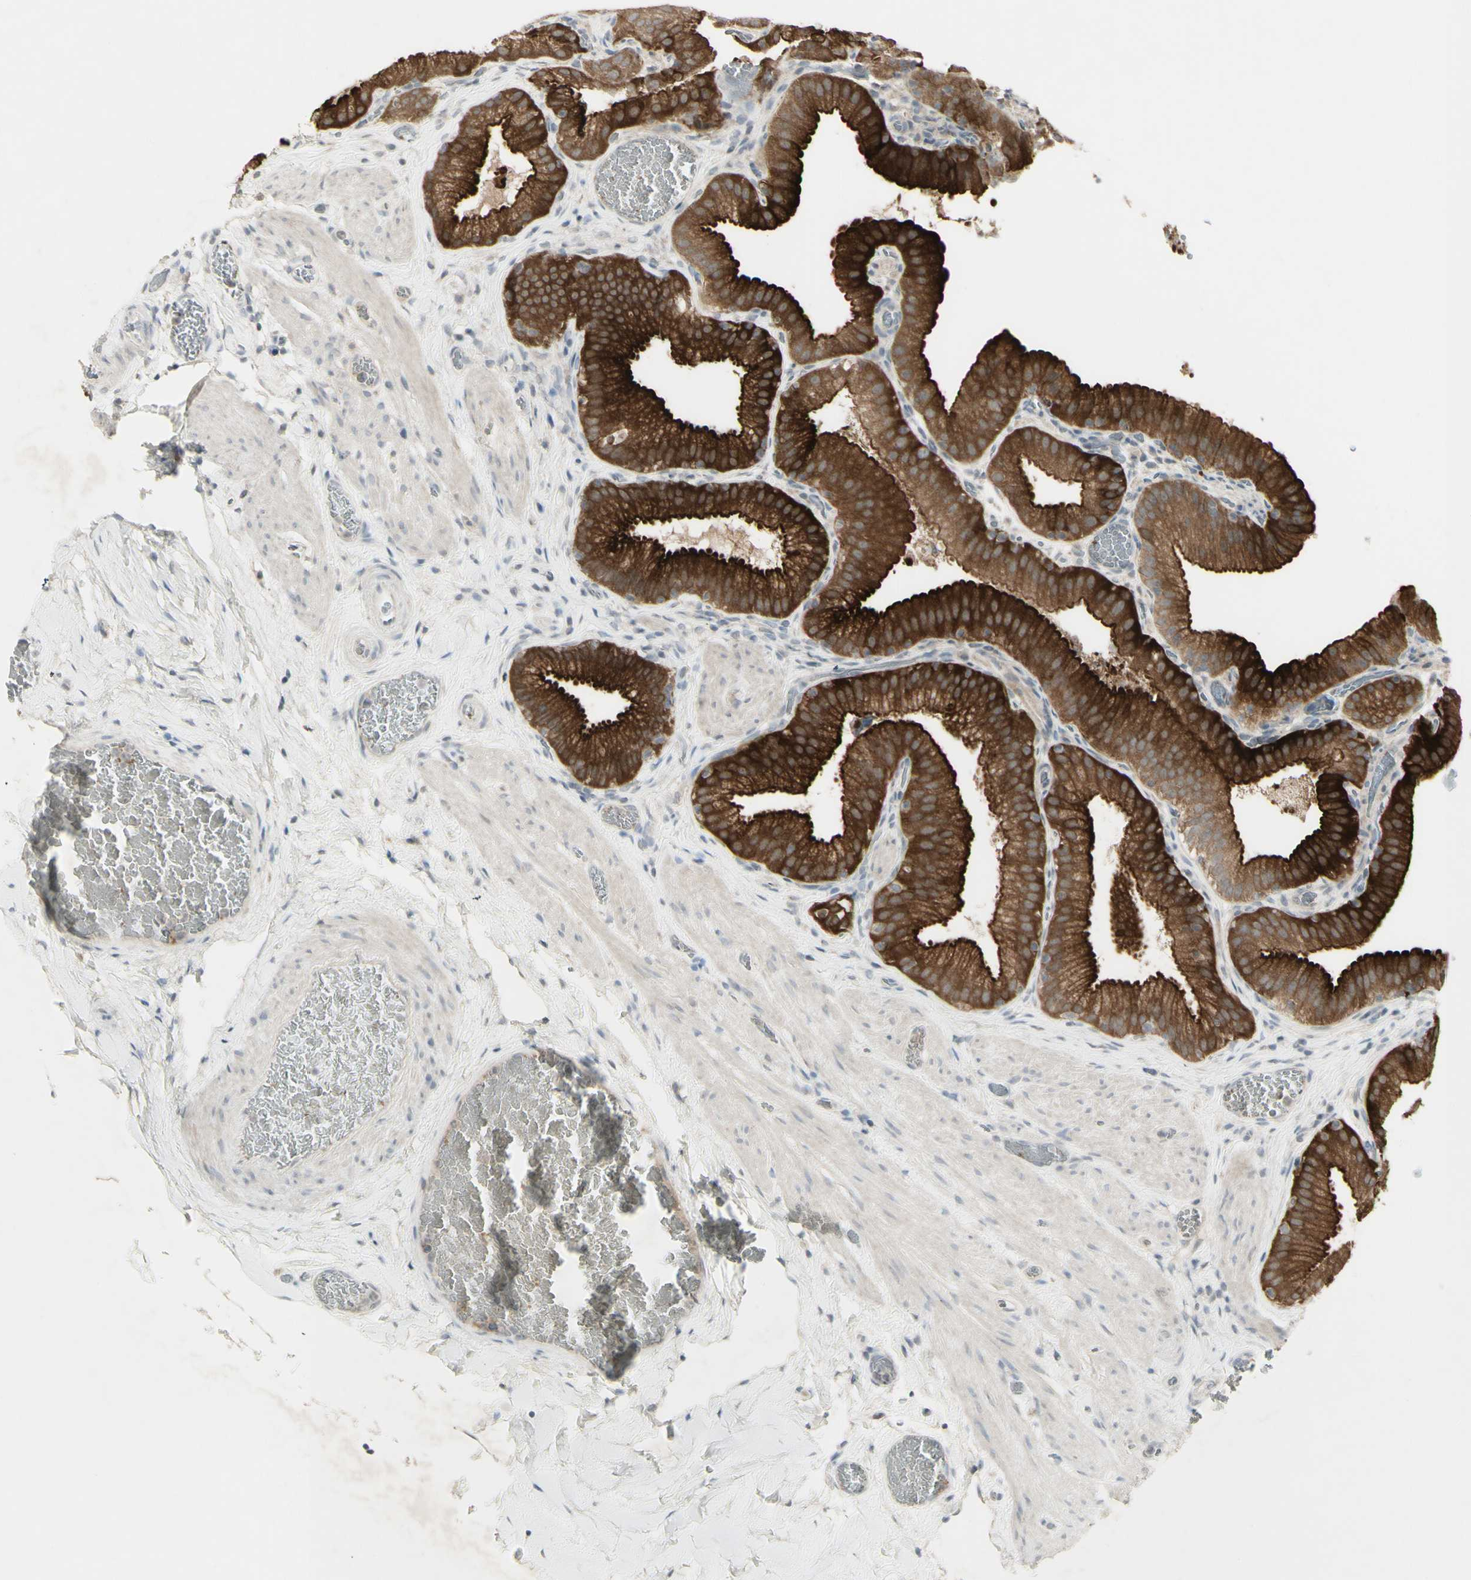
{"staining": {"intensity": "strong", "quantity": ">75%", "location": "cytoplasmic/membranous"}, "tissue": "gallbladder", "cell_type": "Glandular cells", "image_type": "normal", "snomed": [{"axis": "morphology", "description": "Normal tissue, NOS"}, {"axis": "topography", "description": "Gallbladder"}], "caption": "IHC micrograph of unremarkable gallbladder stained for a protein (brown), which shows high levels of strong cytoplasmic/membranous expression in about >75% of glandular cells.", "gene": "C1orf116", "patient": {"sex": "male", "age": 54}}